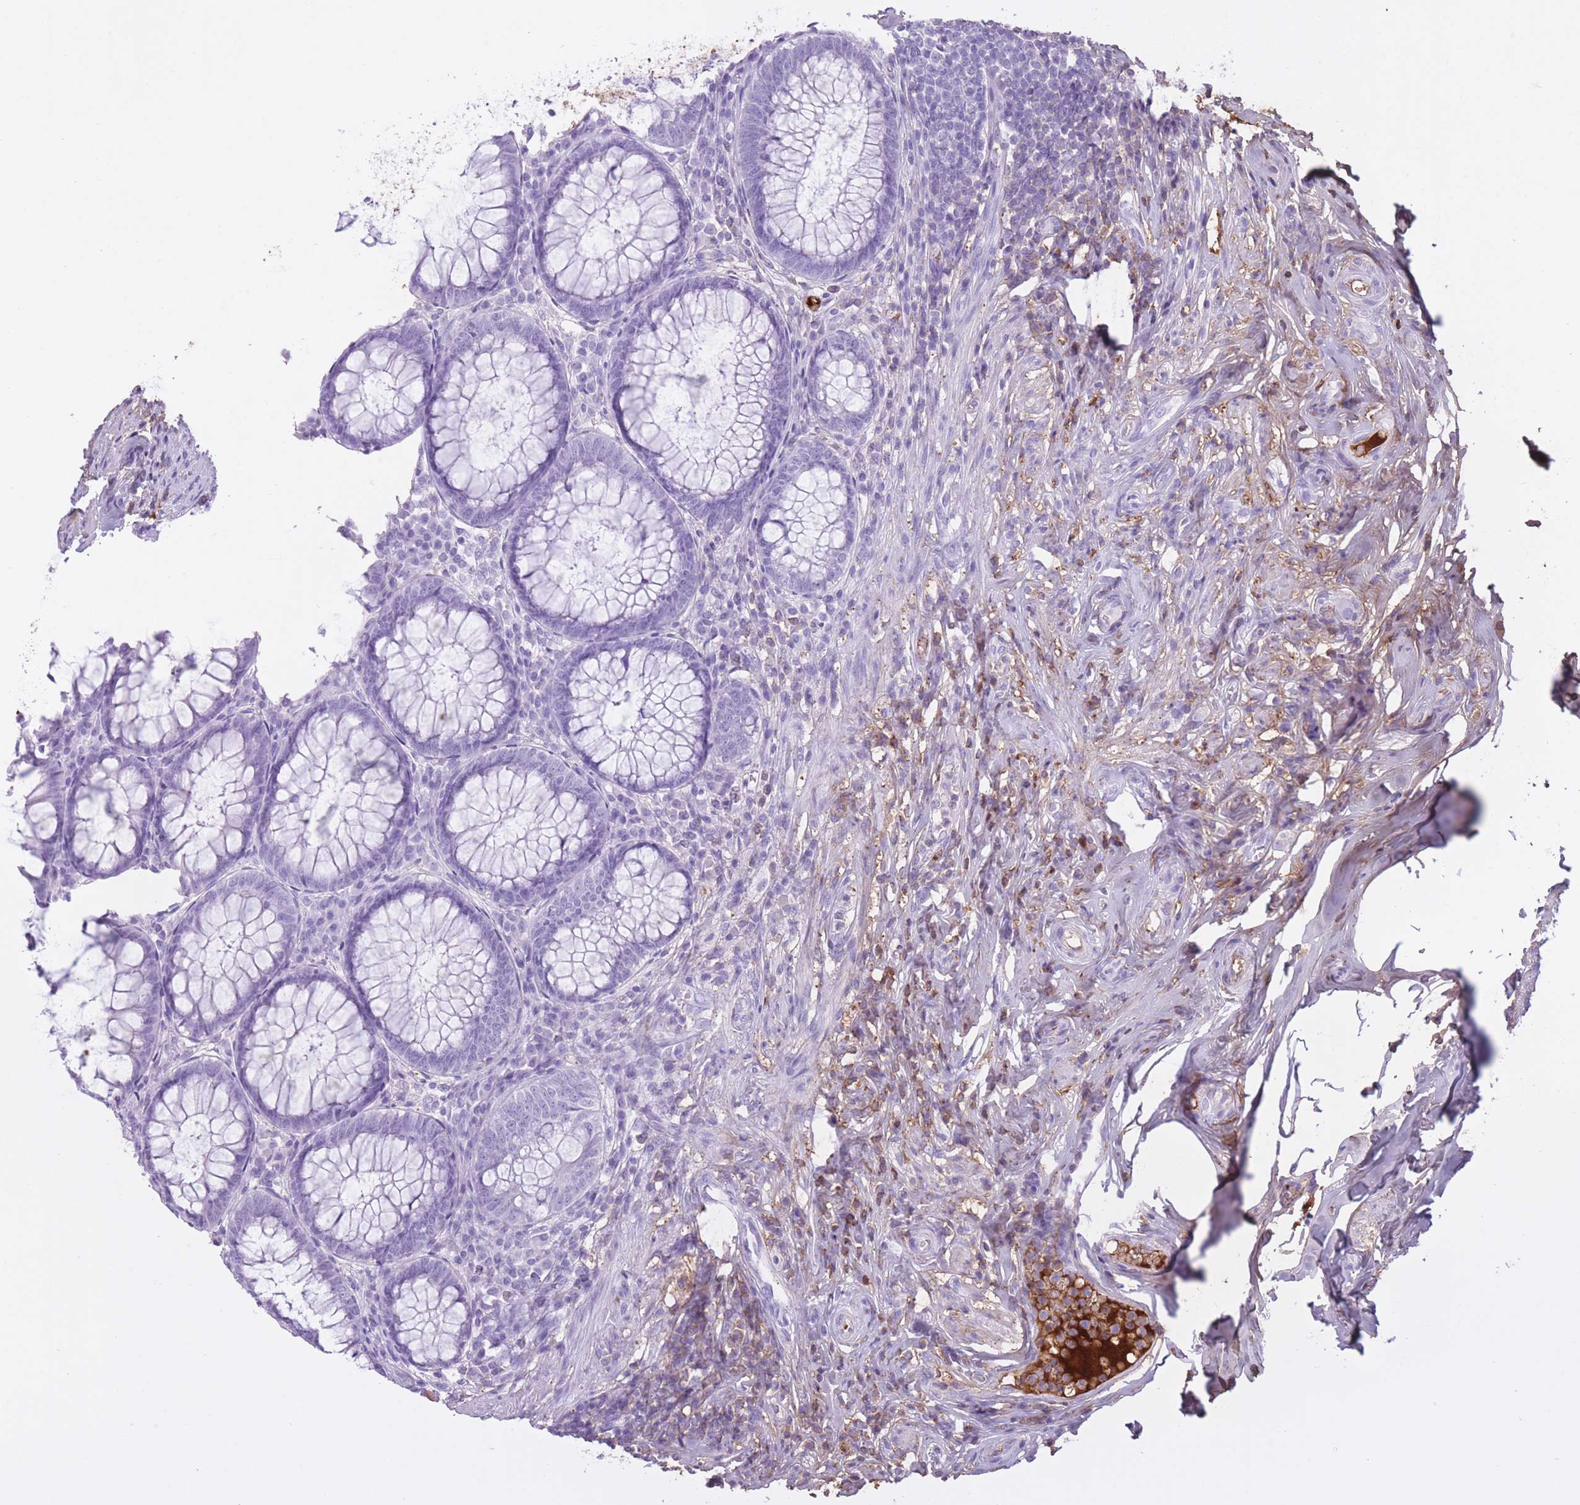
{"staining": {"intensity": "negative", "quantity": "none", "location": "none"}, "tissue": "appendix", "cell_type": "Glandular cells", "image_type": "normal", "snomed": [{"axis": "morphology", "description": "Normal tissue, NOS"}, {"axis": "topography", "description": "Appendix"}], "caption": "This micrograph is of normal appendix stained with immunohistochemistry (IHC) to label a protein in brown with the nuclei are counter-stained blue. There is no positivity in glandular cells. (Brightfield microscopy of DAB (3,3'-diaminobenzidine) immunohistochemistry at high magnification).", "gene": "AP3S1", "patient": {"sex": "male", "age": 83}}